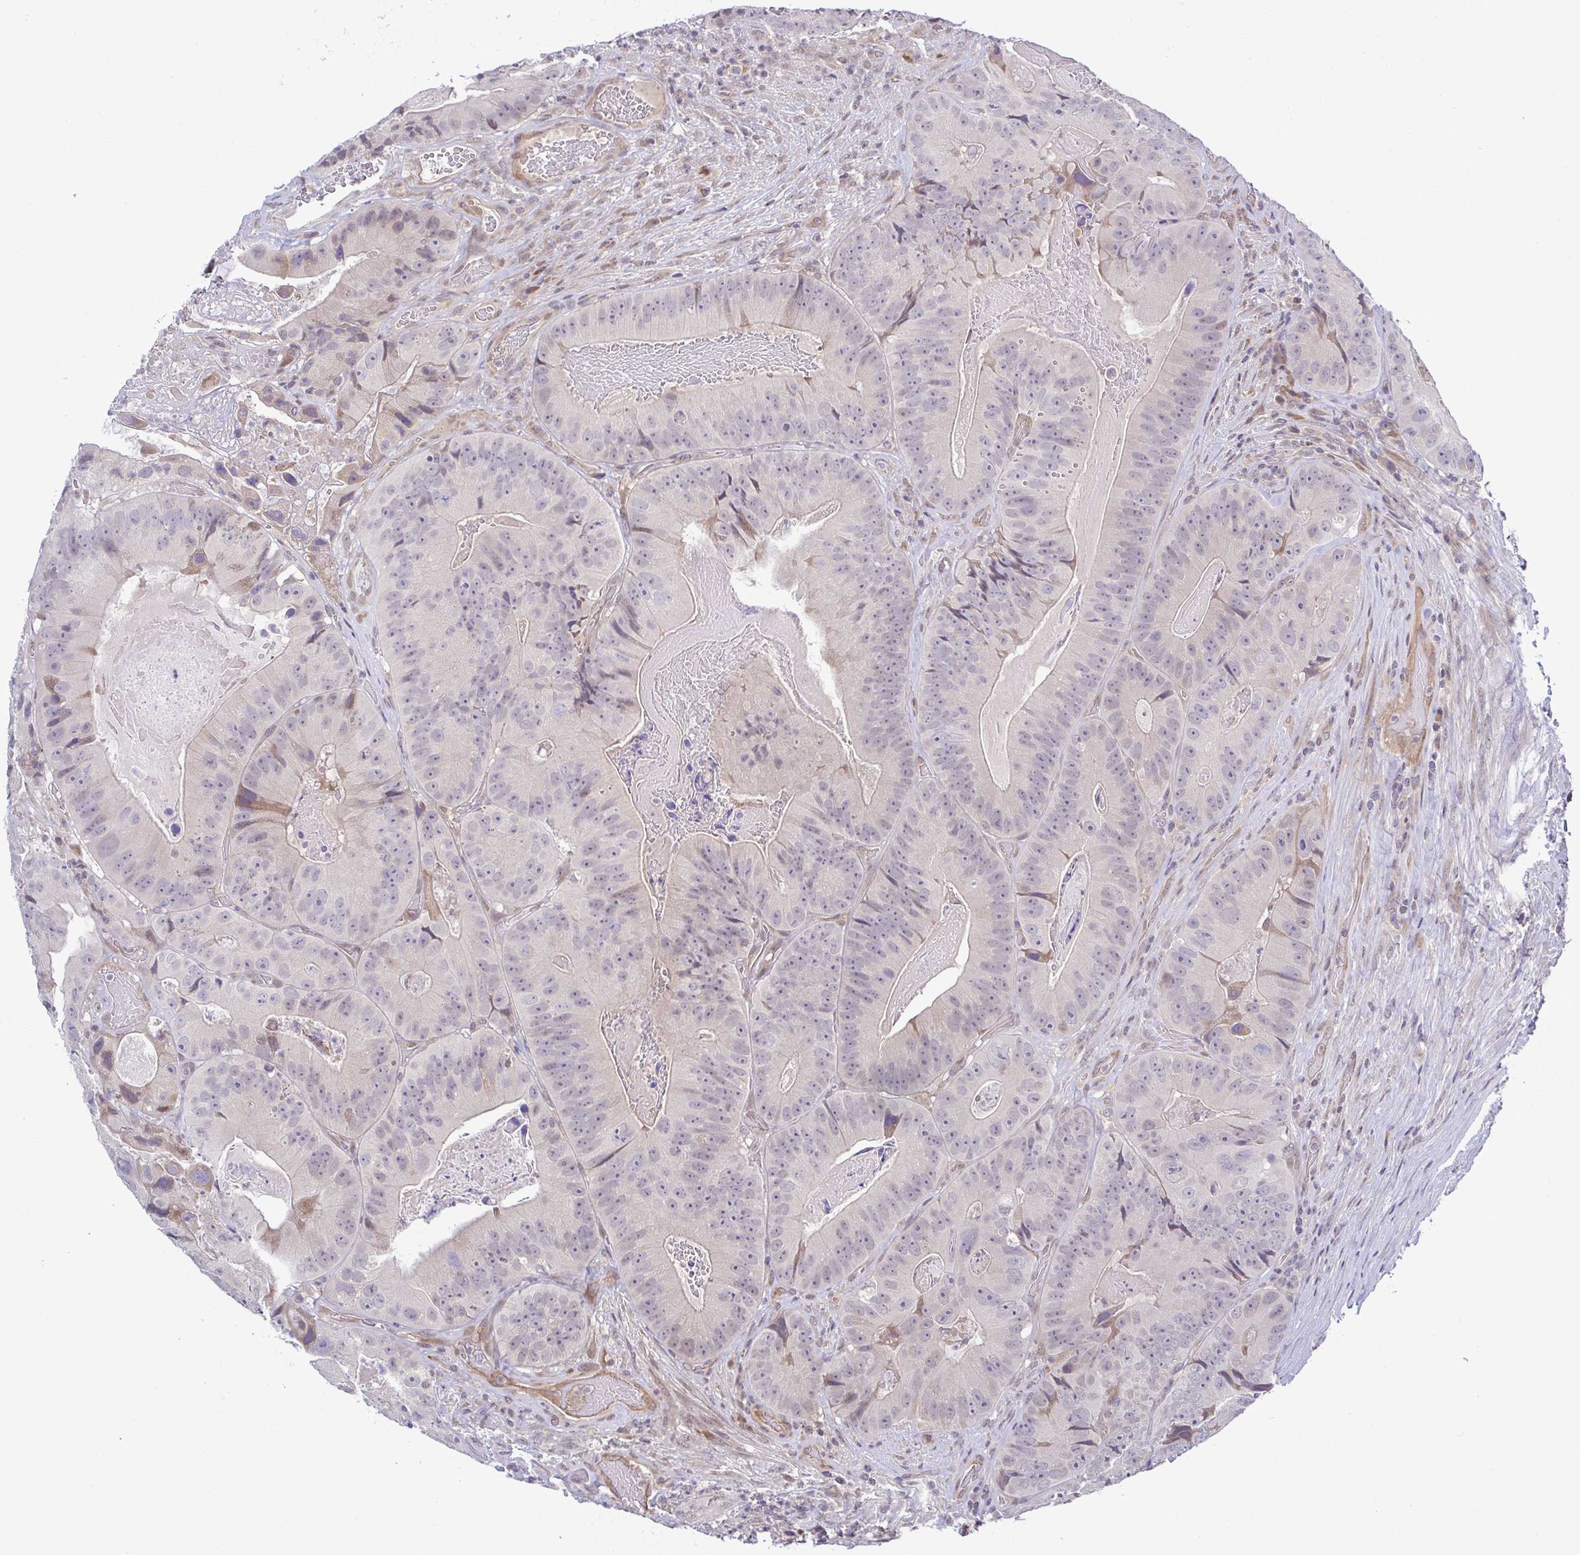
{"staining": {"intensity": "weak", "quantity": "<25%", "location": "cytoplasmic/membranous"}, "tissue": "colorectal cancer", "cell_type": "Tumor cells", "image_type": "cancer", "snomed": [{"axis": "morphology", "description": "Adenocarcinoma, NOS"}, {"axis": "topography", "description": "Colon"}], "caption": "An IHC image of colorectal cancer is shown. There is no staining in tumor cells of colorectal cancer. The staining is performed using DAB brown chromogen with nuclei counter-stained in using hematoxylin.", "gene": "C9orf64", "patient": {"sex": "female", "age": 86}}